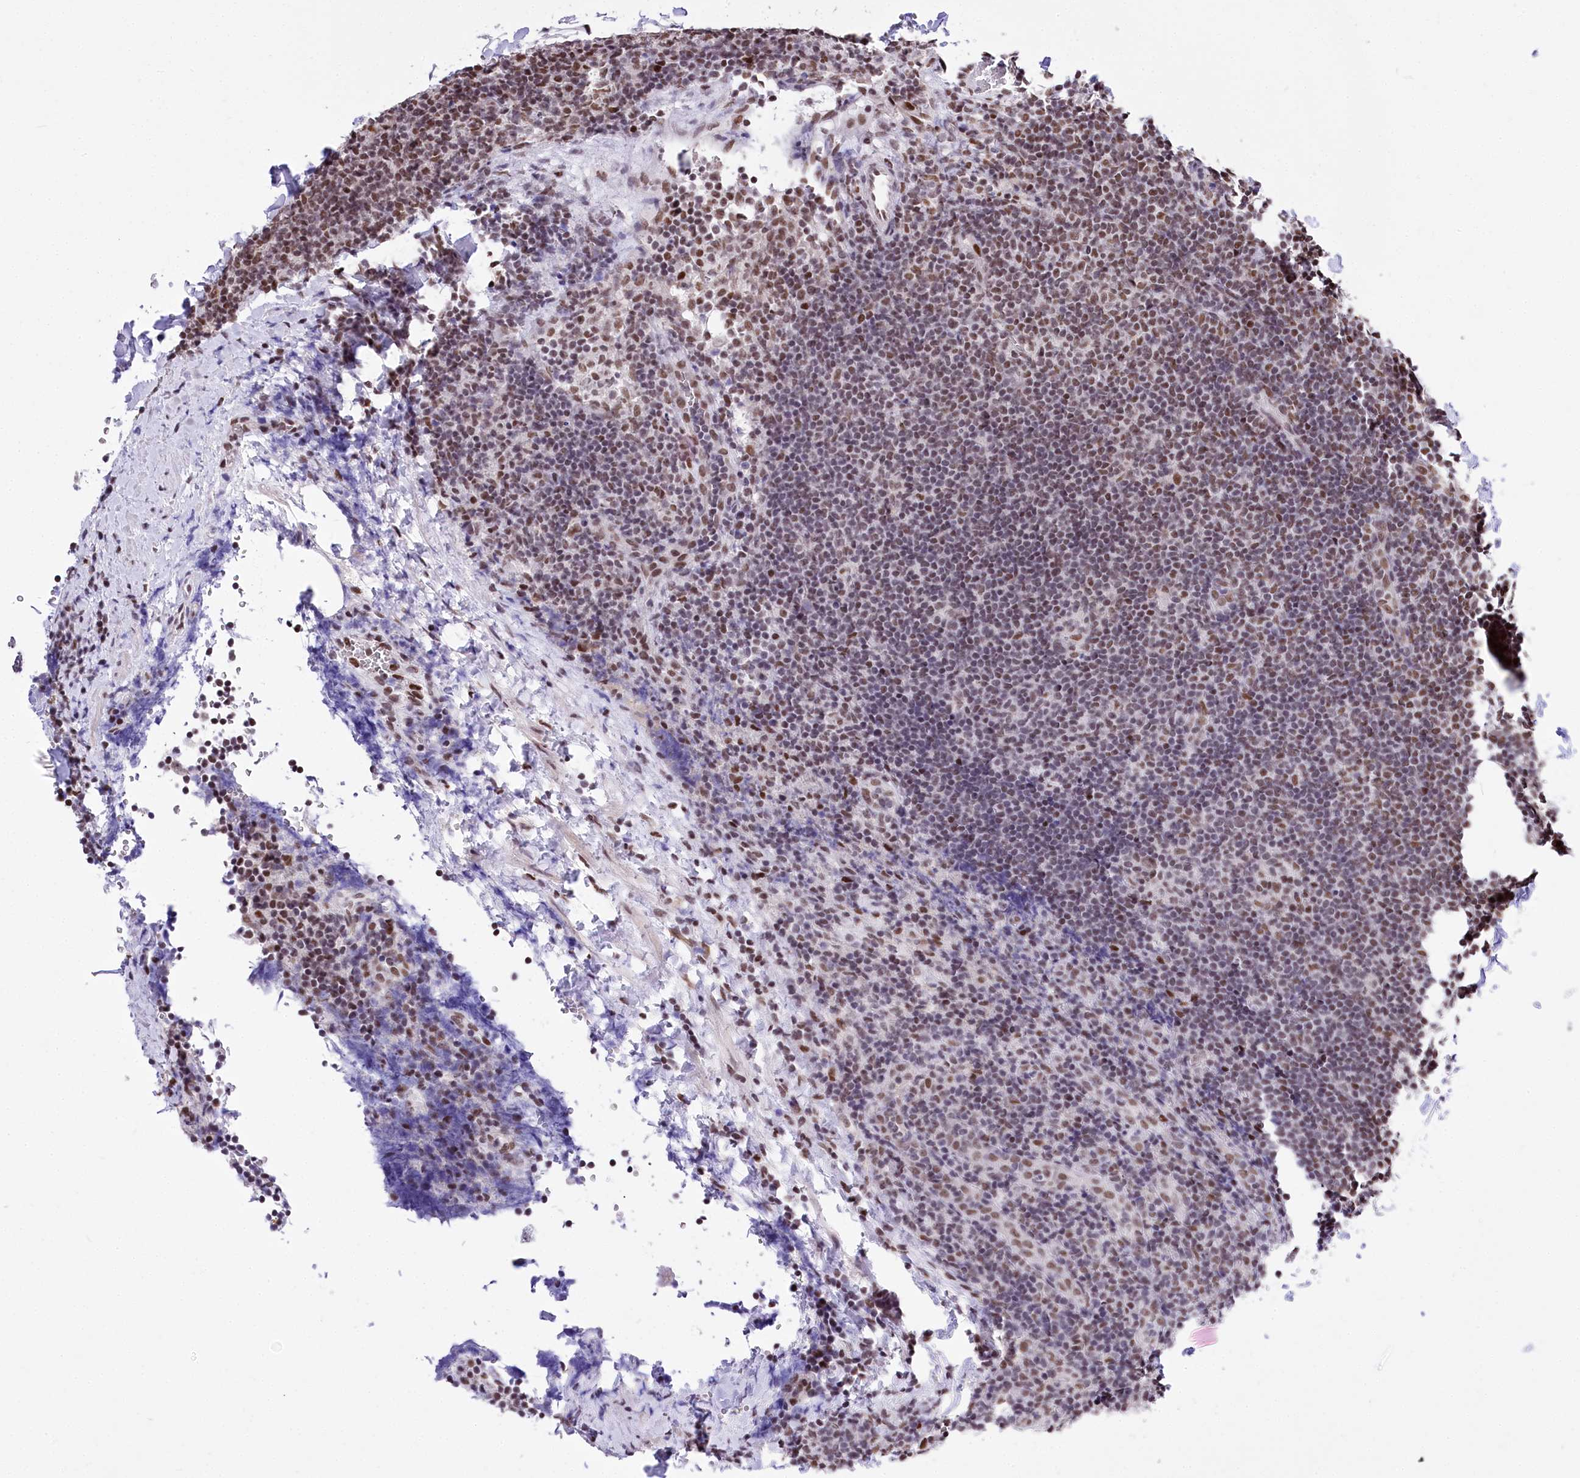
{"staining": {"intensity": "moderate", "quantity": ">75%", "location": "nuclear"}, "tissue": "lymphoma", "cell_type": "Tumor cells", "image_type": "cancer", "snomed": [{"axis": "morphology", "description": "Hodgkin's disease, NOS"}, {"axis": "topography", "description": "Lymph node"}], "caption": "An image of human Hodgkin's disease stained for a protein displays moderate nuclear brown staining in tumor cells.", "gene": "POU4F3", "patient": {"sex": "female", "age": 57}}